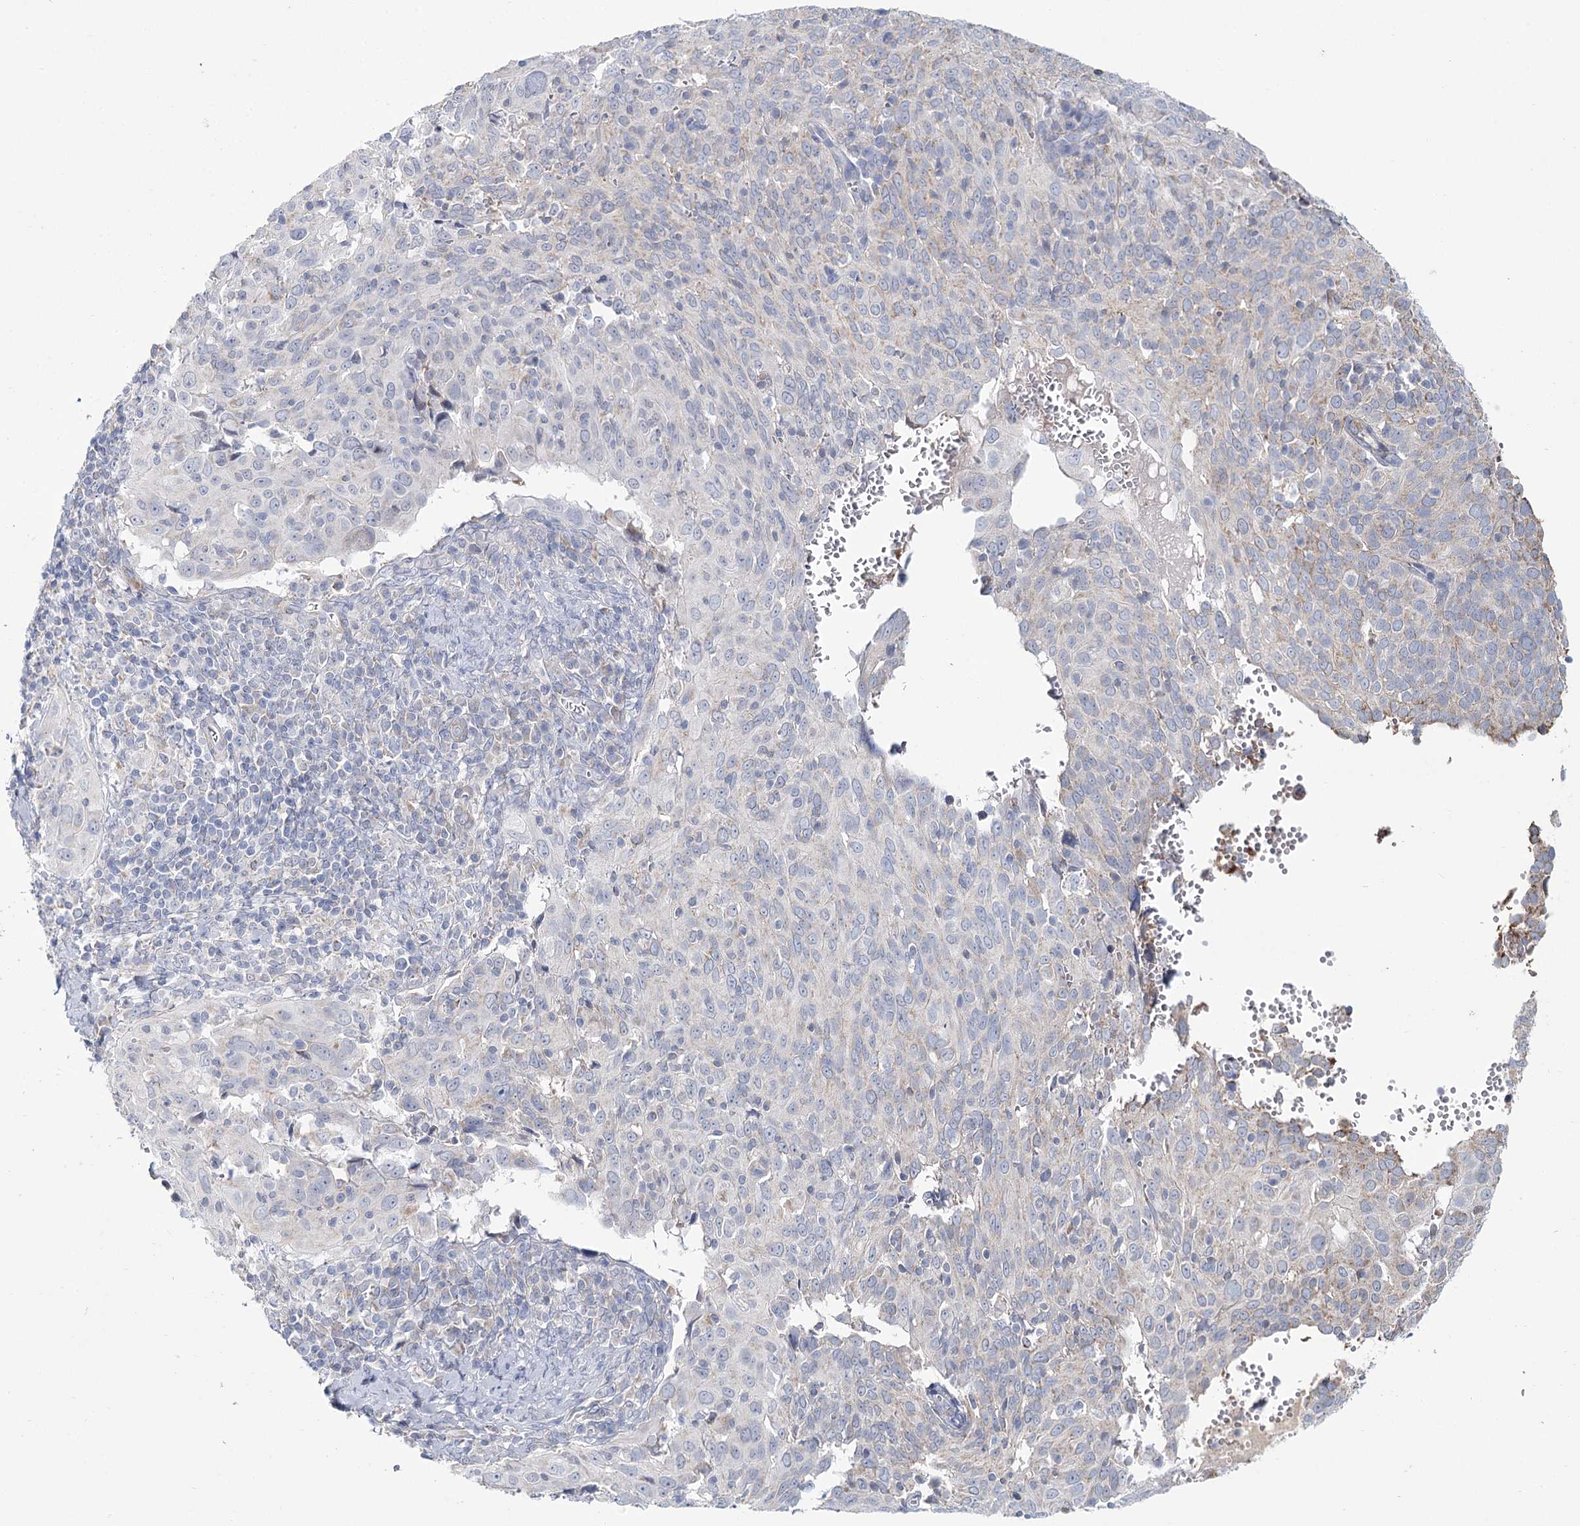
{"staining": {"intensity": "negative", "quantity": "none", "location": "none"}, "tissue": "cervical cancer", "cell_type": "Tumor cells", "image_type": "cancer", "snomed": [{"axis": "morphology", "description": "Squamous cell carcinoma, NOS"}, {"axis": "topography", "description": "Cervix"}], "caption": "DAB (3,3'-diaminobenzidine) immunohistochemical staining of human cervical cancer (squamous cell carcinoma) demonstrates no significant expression in tumor cells.", "gene": "ARHGAP44", "patient": {"sex": "female", "age": 31}}